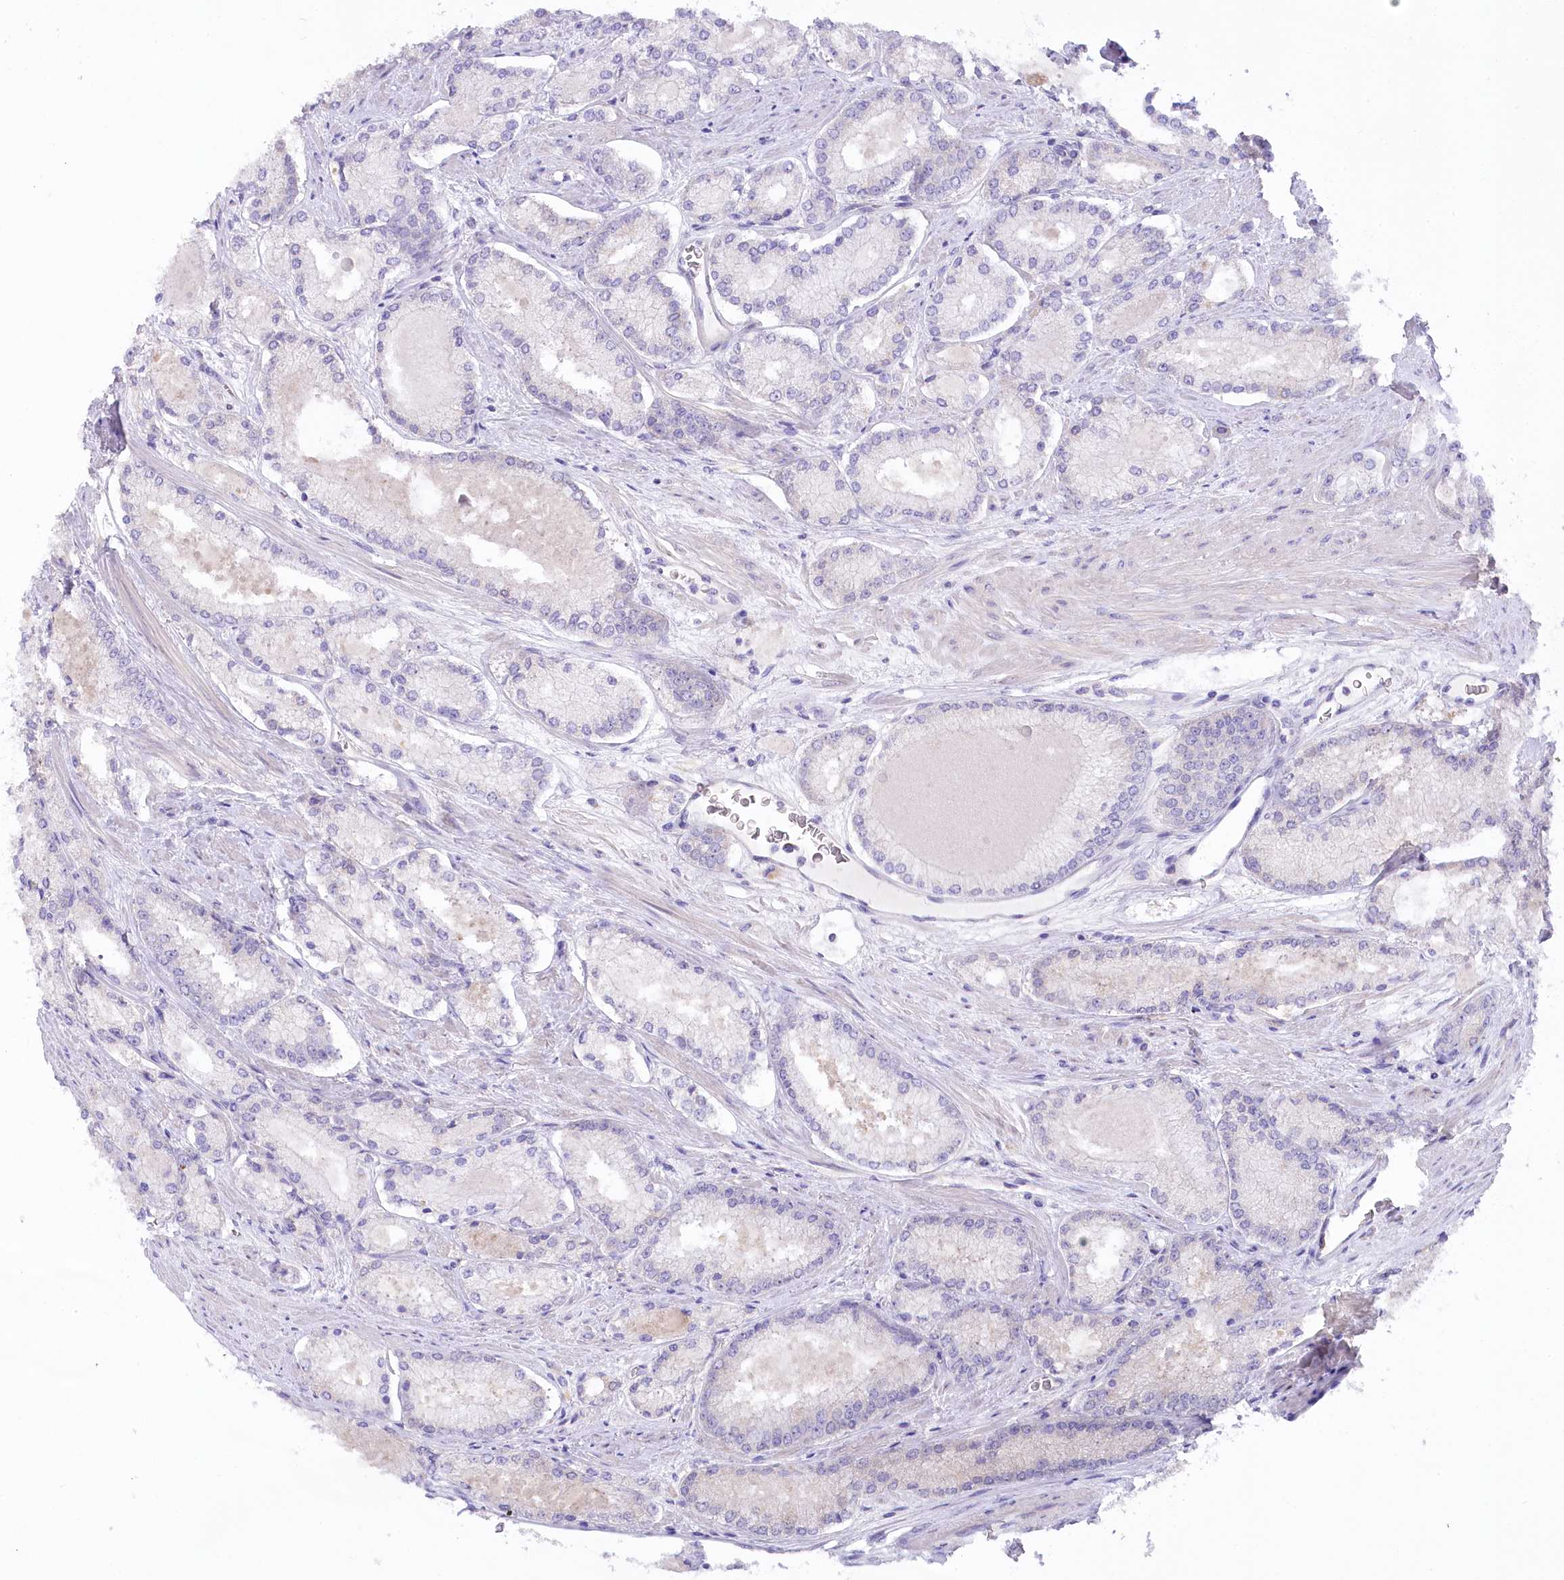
{"staining": {"intensity": "negative", "quantity": "none", "location": "none"}, "tissue": "prostate cancer", "cell_type": "Tumor cells", "image_type": "cancer", "snomed": [{"axis": "morphology", "description": "Adenocarcinoma, Low grade"}, {"axis": "topography", "description": "Prostate"}], "caption": "Micrograph shows no protein positivity in tumor cells of low-grade adenocarcinoma (prostate) tissue.", "gene": "MYOZ1", "patient": {"sex": "male", "age": 74}}